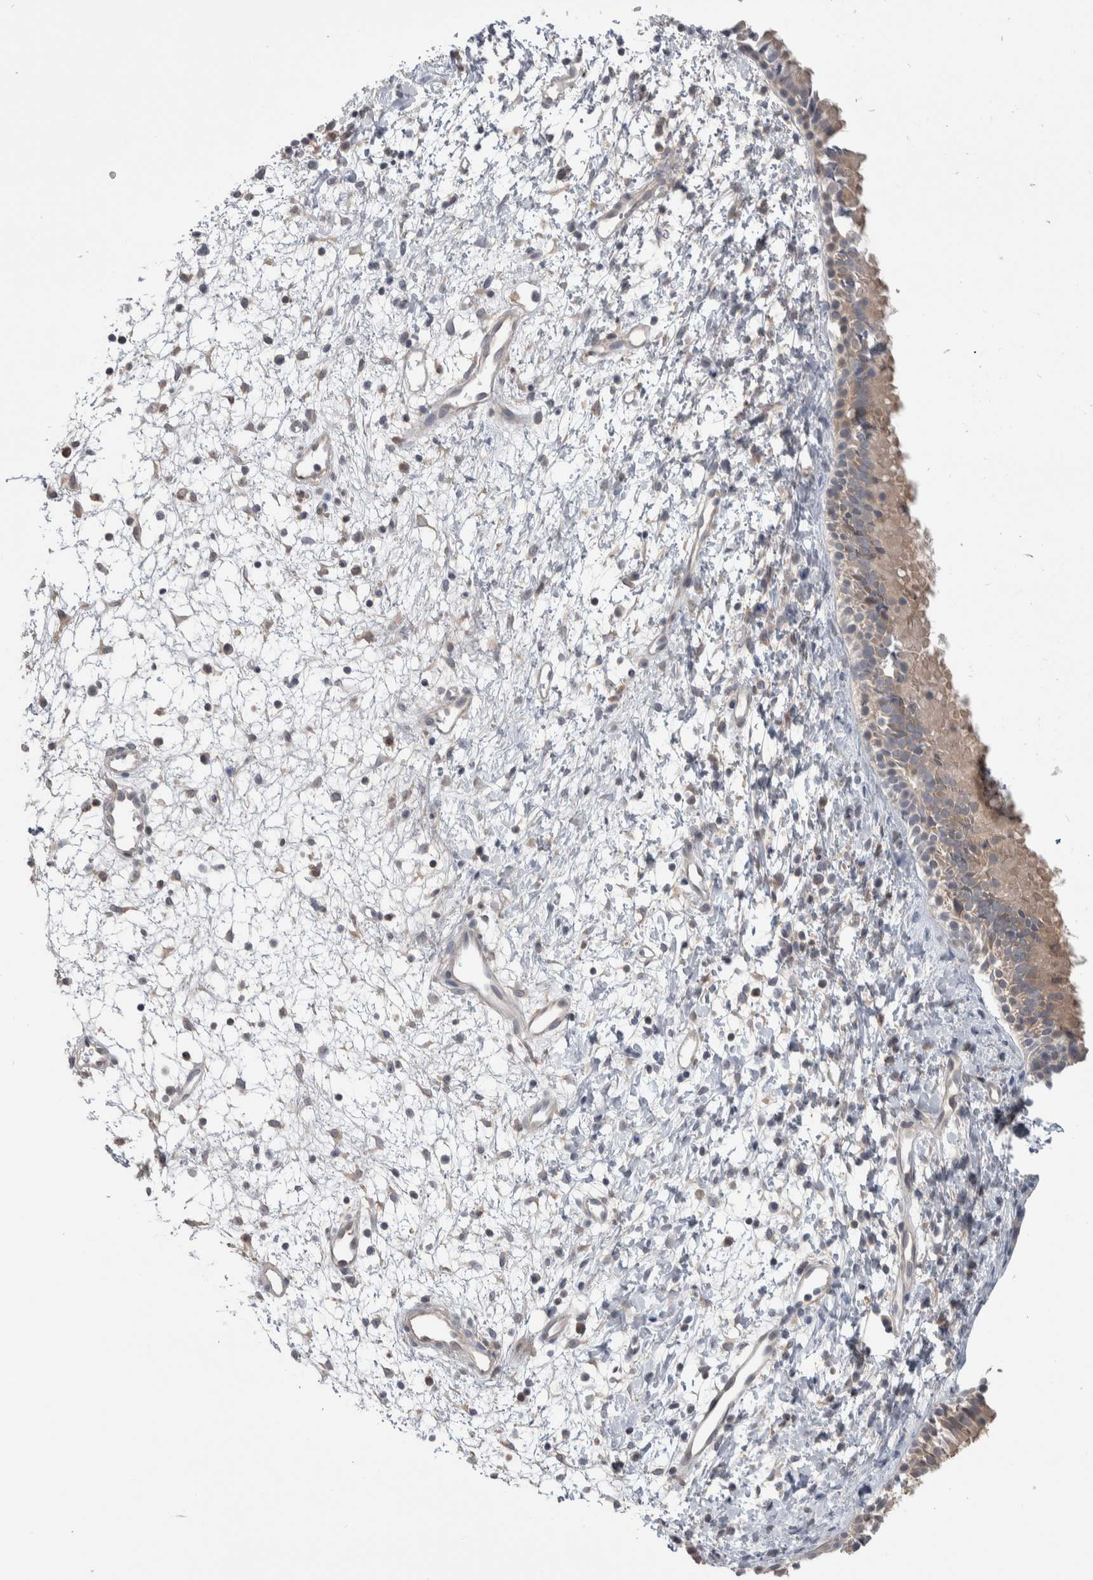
{"staining": {"intensity": "moderate", "quantity": ">75%", "location": "cytoplasmic/membranous"}, "tissue": "nasopharynx", "cell_type": "Respiratory epithelial cells", "image_type": "normal", "snomed": [{"axis": "morphology", "description": "Normal tissue, NOS"}, {"axis": "topography", "description": "Nasopharynx"}], "caption": "Immunohistochemical staining of unremarkable human nasopharynx exhibits moderate cytoplasmic/membranous protein expression in about >75% of respiratory epithelial cells.", "gene": "HTATIP2", "patient": {"sex": "male", "age": 22}}